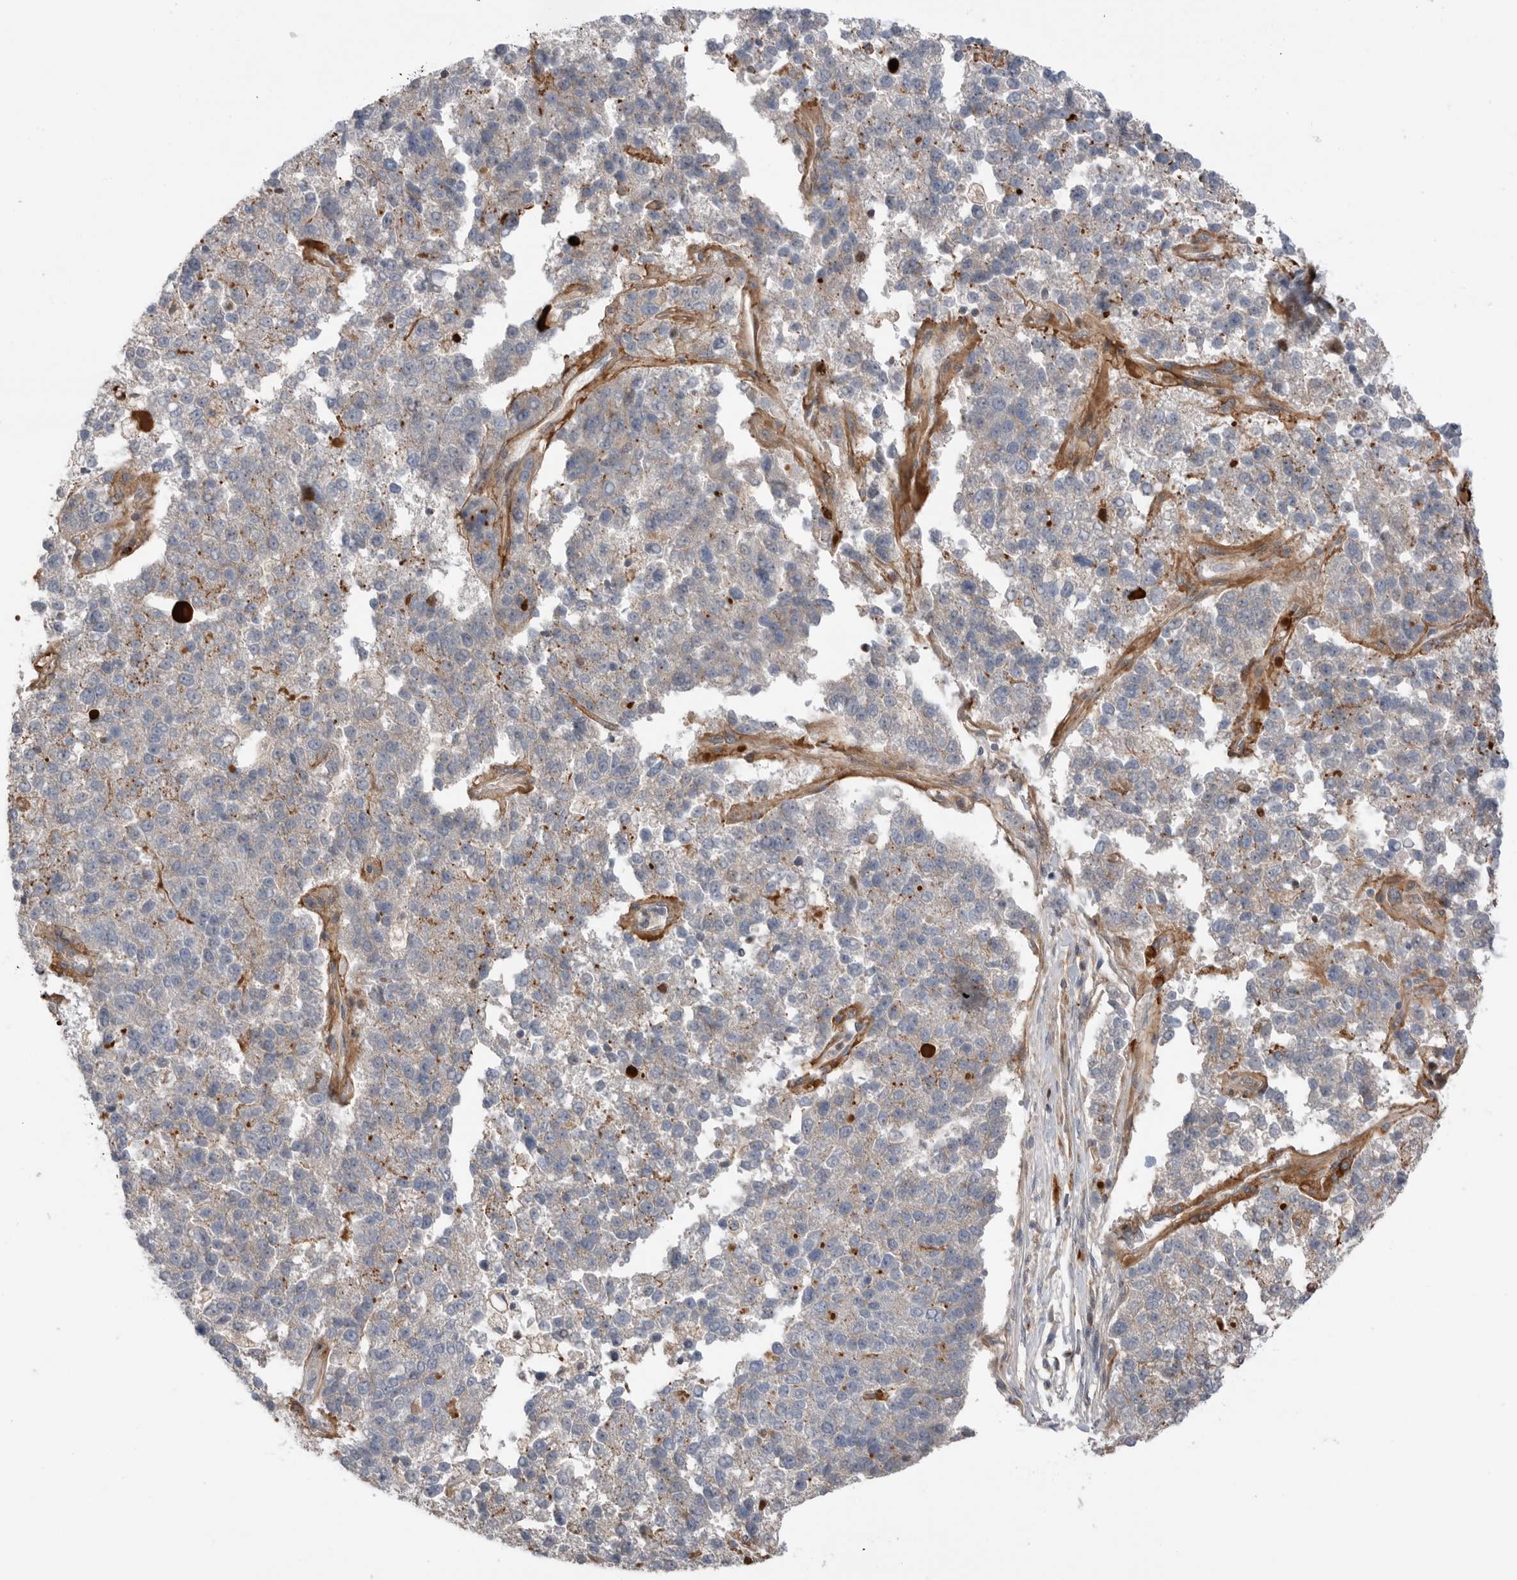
{"staining": {"intensity": "negative", "quantity": "none", "location": "none"}, "tissue": "pancreatic cancer", "cell_type": "Tumor cells", "image_type": "cancer", "snomed": [{"axis": "morphology", "description": "Adenocarcinoma, NOS"}, {"axis": "topography", "description": "Pancreas"}], "caption": "A micrograph of human pancreatic cancer is negative for staining in tumor cells.", "gene": "PEAK1", "patient": {"sex": "female", "age": 61}}